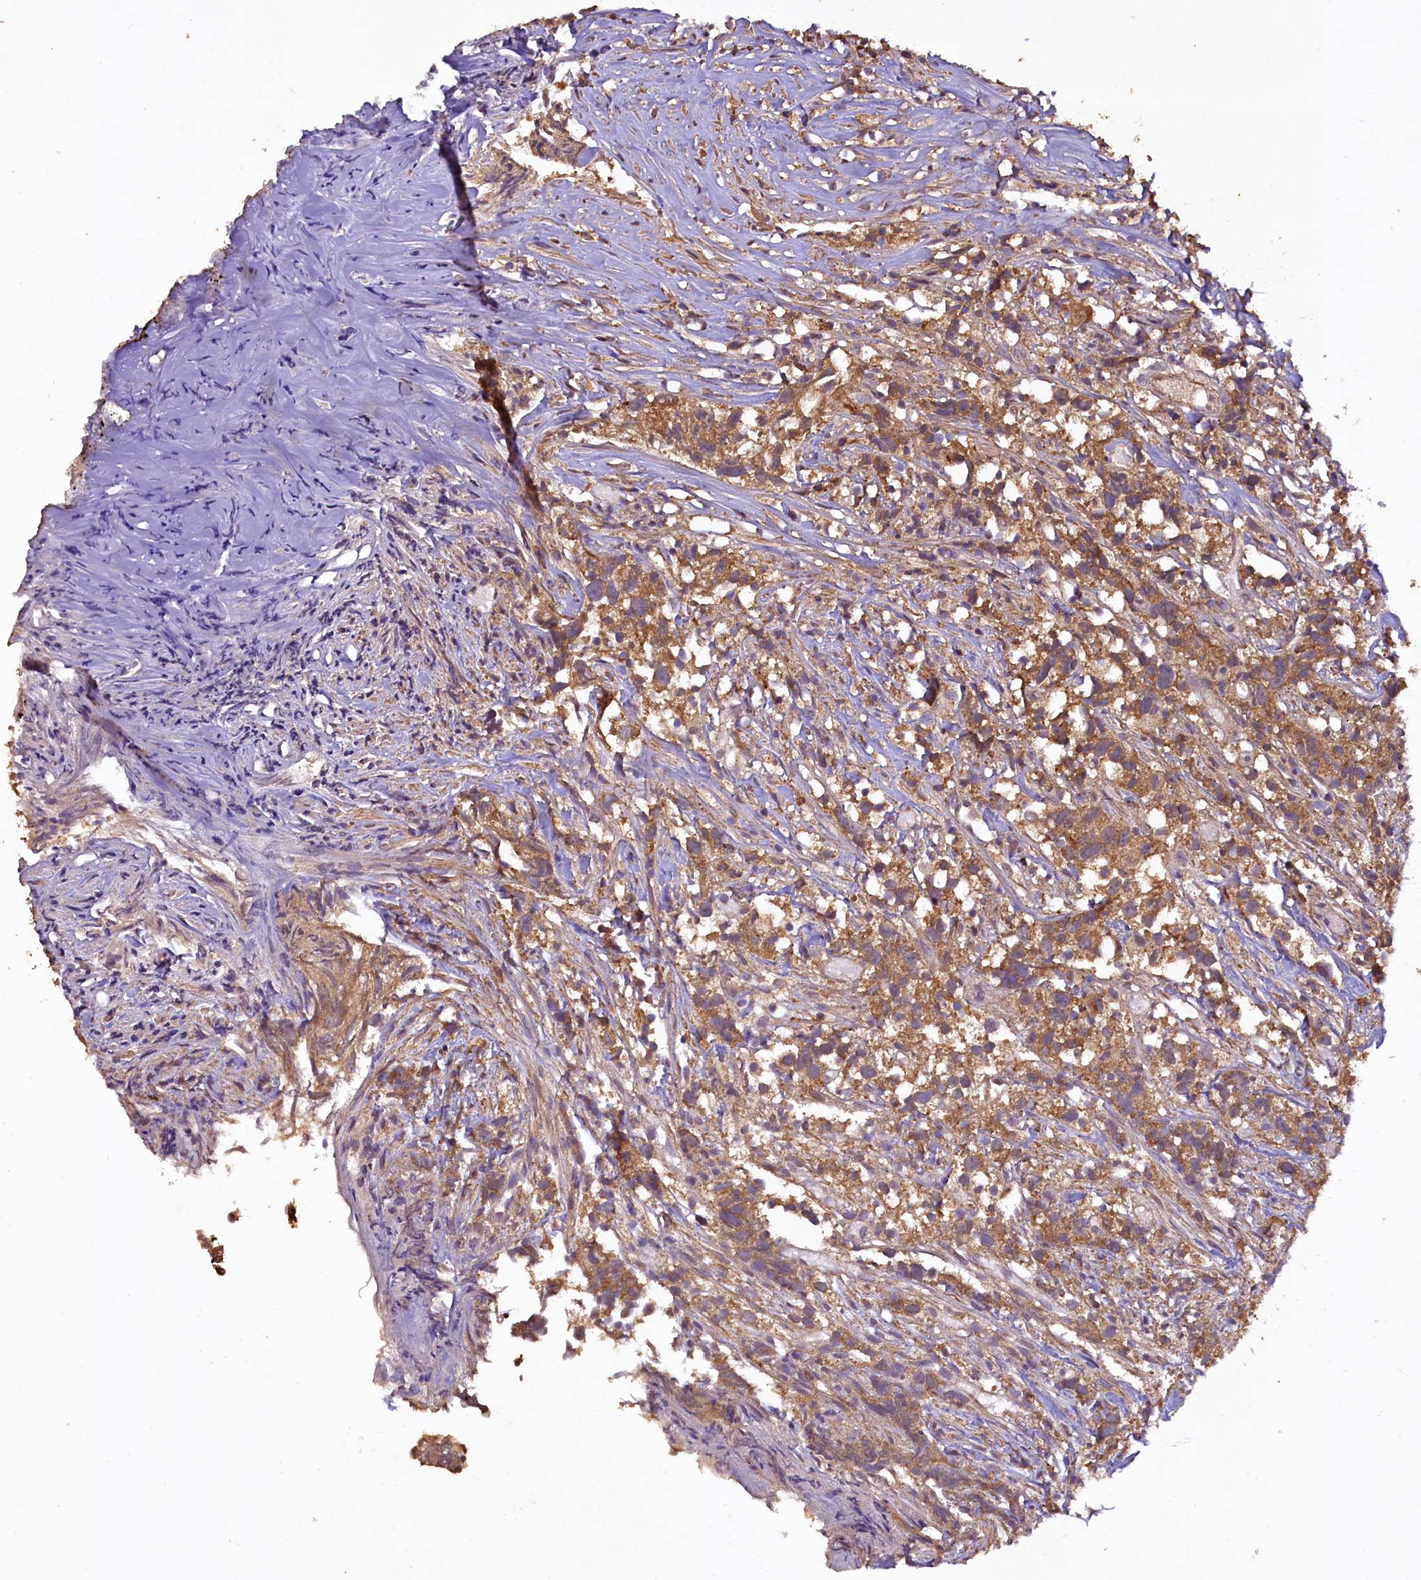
{"staining": {"intensity": "moderate", "quantity": ">75%", "location": "cytoplasmic/membranous"}, "tissue": "urothelial cancer", "cell_type": "Tumor cells", "image_type": "cancer", "snomed": [{"axis": "morphology", "description": "Urothelial carcinoma, High grade"}, {"axis": "topography", "description": "Urinary bladder"}], "caption": "Immunohistochemistry staining of urothelial cancer, which displays medium levels of moderate cytoplasmic/membranous positivity in about >75% of tumor cells indicating moderate cytoplasmic/membranous protein positivity. The staining was performed using DAB (3,3'-diaminobenzidine) (brown) for protein detection and nuclei were counterstained in hematoxylin (blue).", "gene": "PLXNB1", "patient": {"sex": "female", "age": 75}}